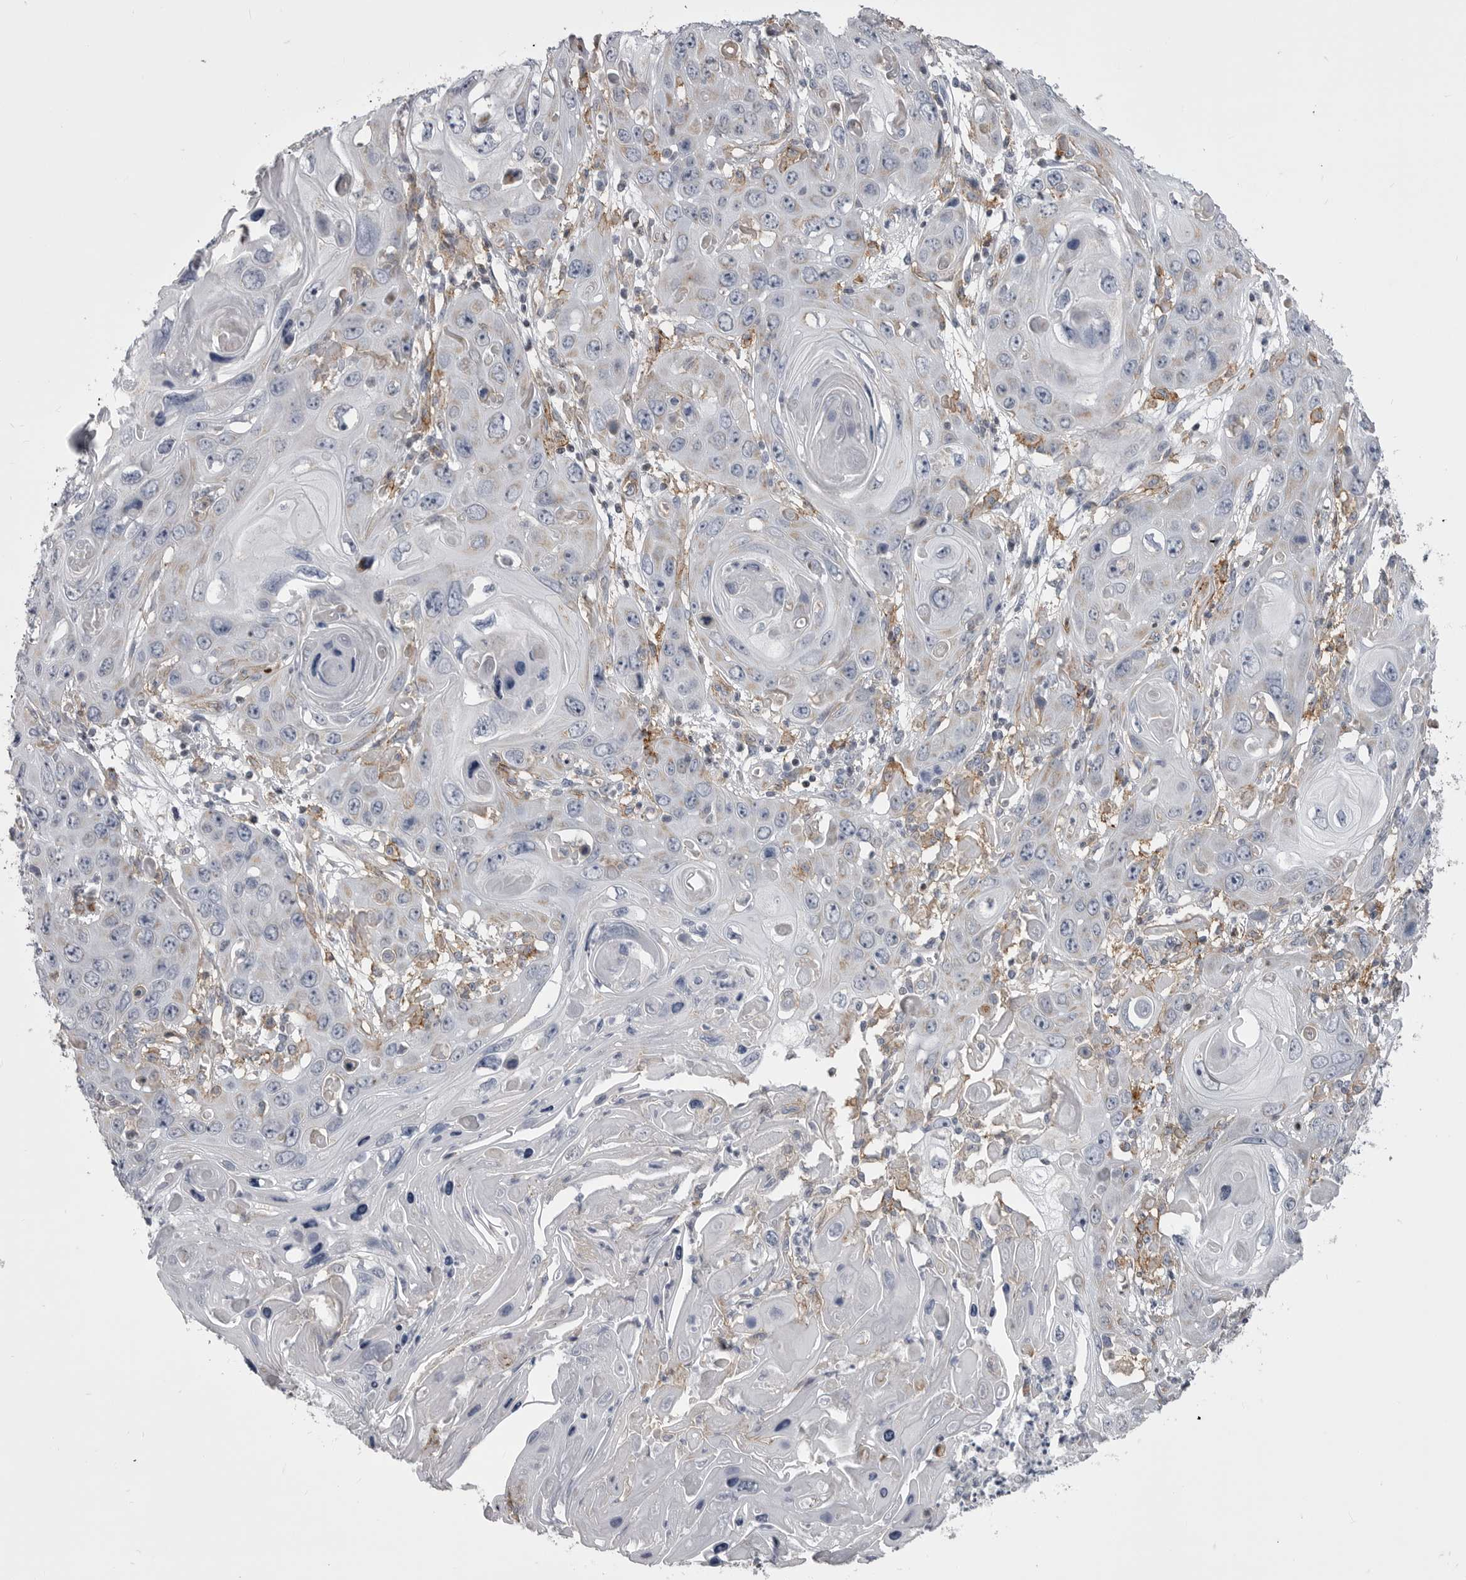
{"staining": {"intensity": "weak", "quantity": "<25%", "location": "cytoplasmic/membranous"}, "tissue": "skin cancer", "cell_type": "Tumor cells", "image_type": "cancer", "snomed": [{"axis": "morphology", "description": "Squamous cell carcinoma, NOS"}, {"axis": "topography", "description": "Skin"}], "caption": "Protein analysis of skin squamous cell carcinoma shows no significant expression in tumor cells.", "gene": "OPLAH", "patient": {"sex": "male", "age": 55}}